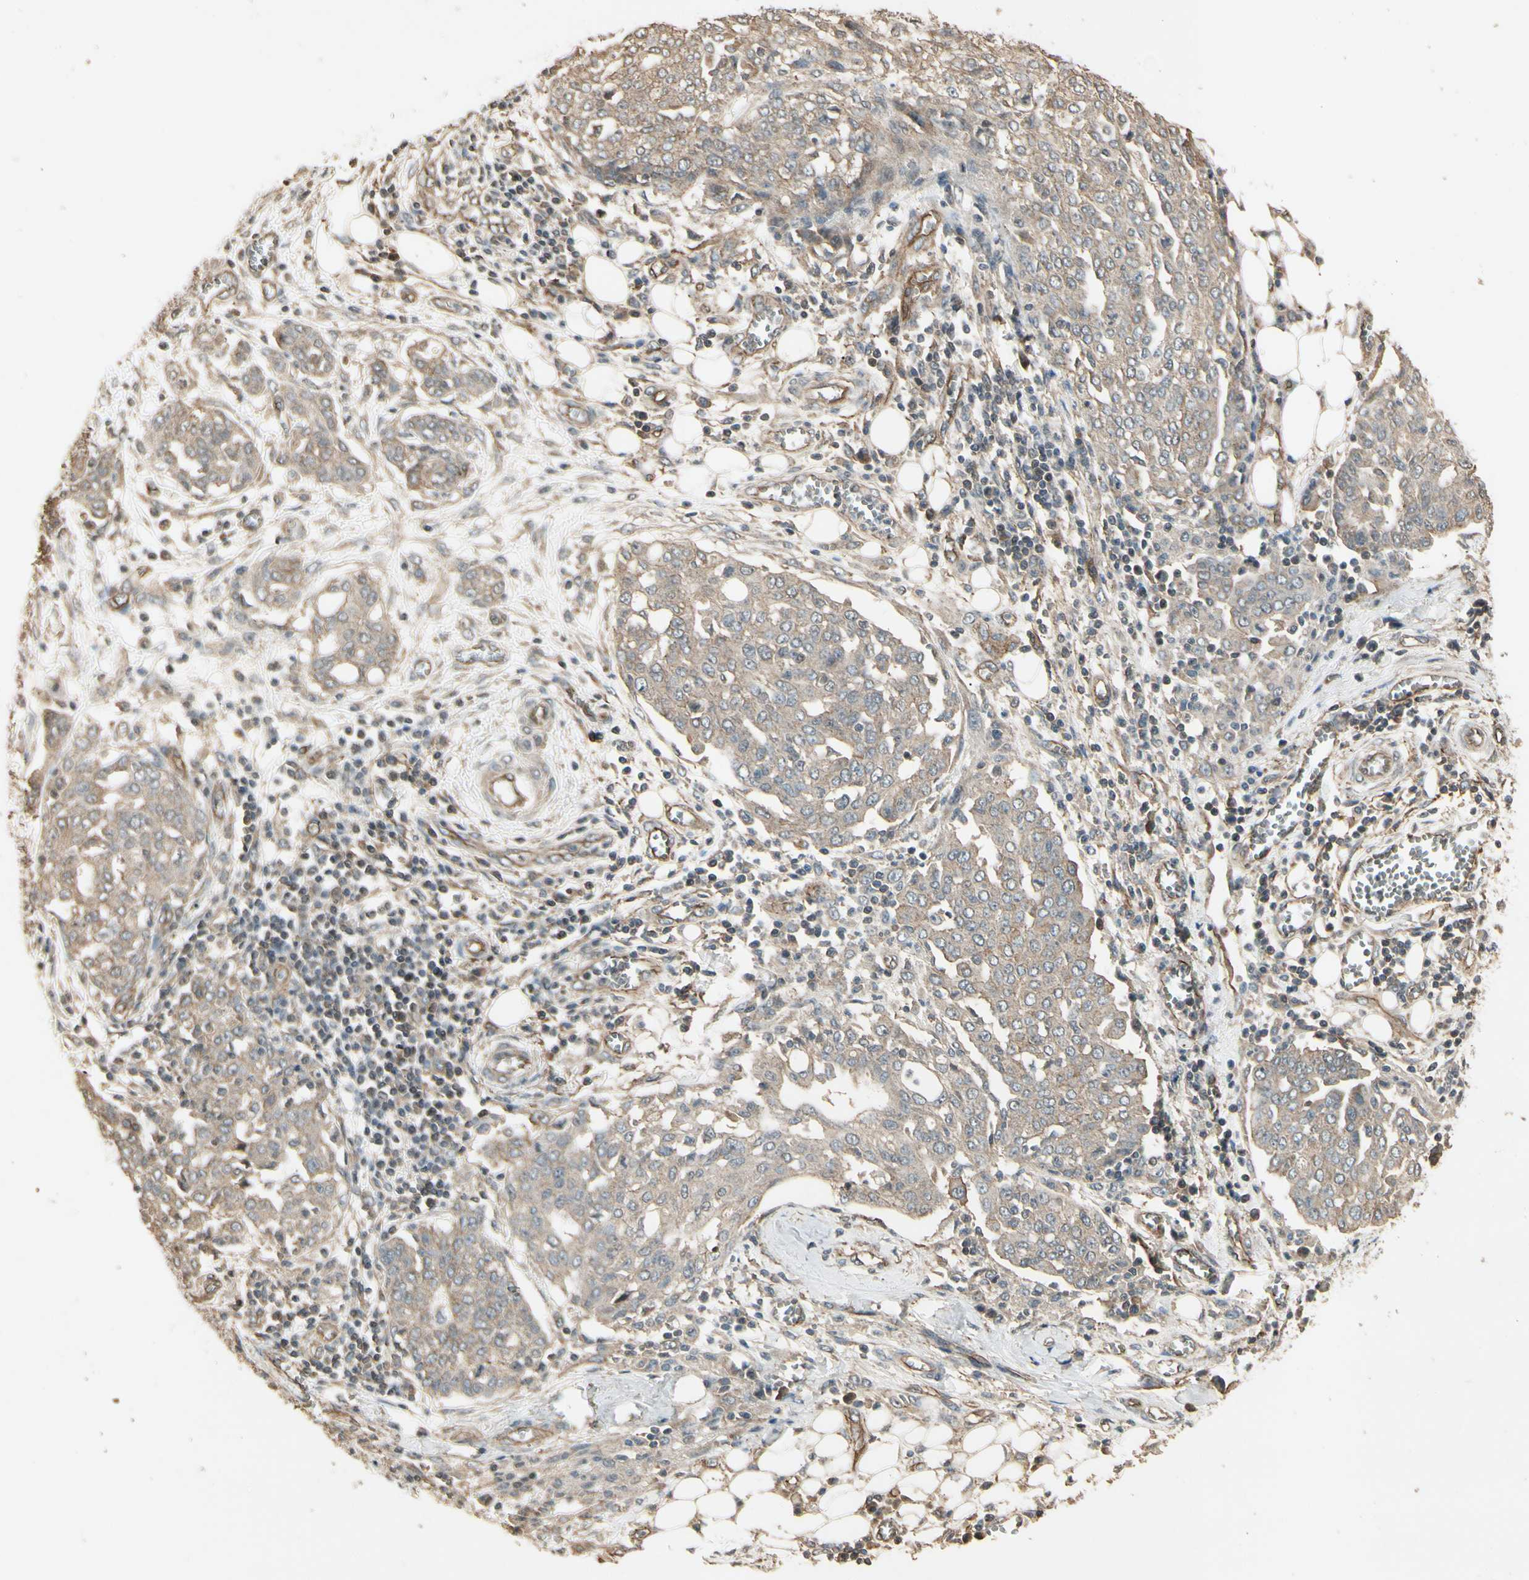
{"staining": {"intensity": "weak", "quantity": "25%-75%", "location": "cytoplasmic/membranous"}, "tissue": "ovarian cancer", "cell_type": "Tumor cells", "image_type": "cancer", "snomed": [{"axis": "morphology", "description": "Cystadenocarcinoma, serous, NOS"}, {"axis": "topography", "description": "Soft tissue"}, {"axis": "topography", "description": "Ovary"}], "caption": "Immunohistochemistry (IHC) staining of ovarian cancer, which shows low levels of weak cytoplasmic/membranous expression in about 25%-75% of tumor cells indicating weak cytoplasmic/membranous protein expression. The staining was performed using DAB (brown) for protein detection and nuclei were counterstained in hematoxylin (blue).", "gene": "RNF180", "patient": {"sex": "female", "age": 57}}